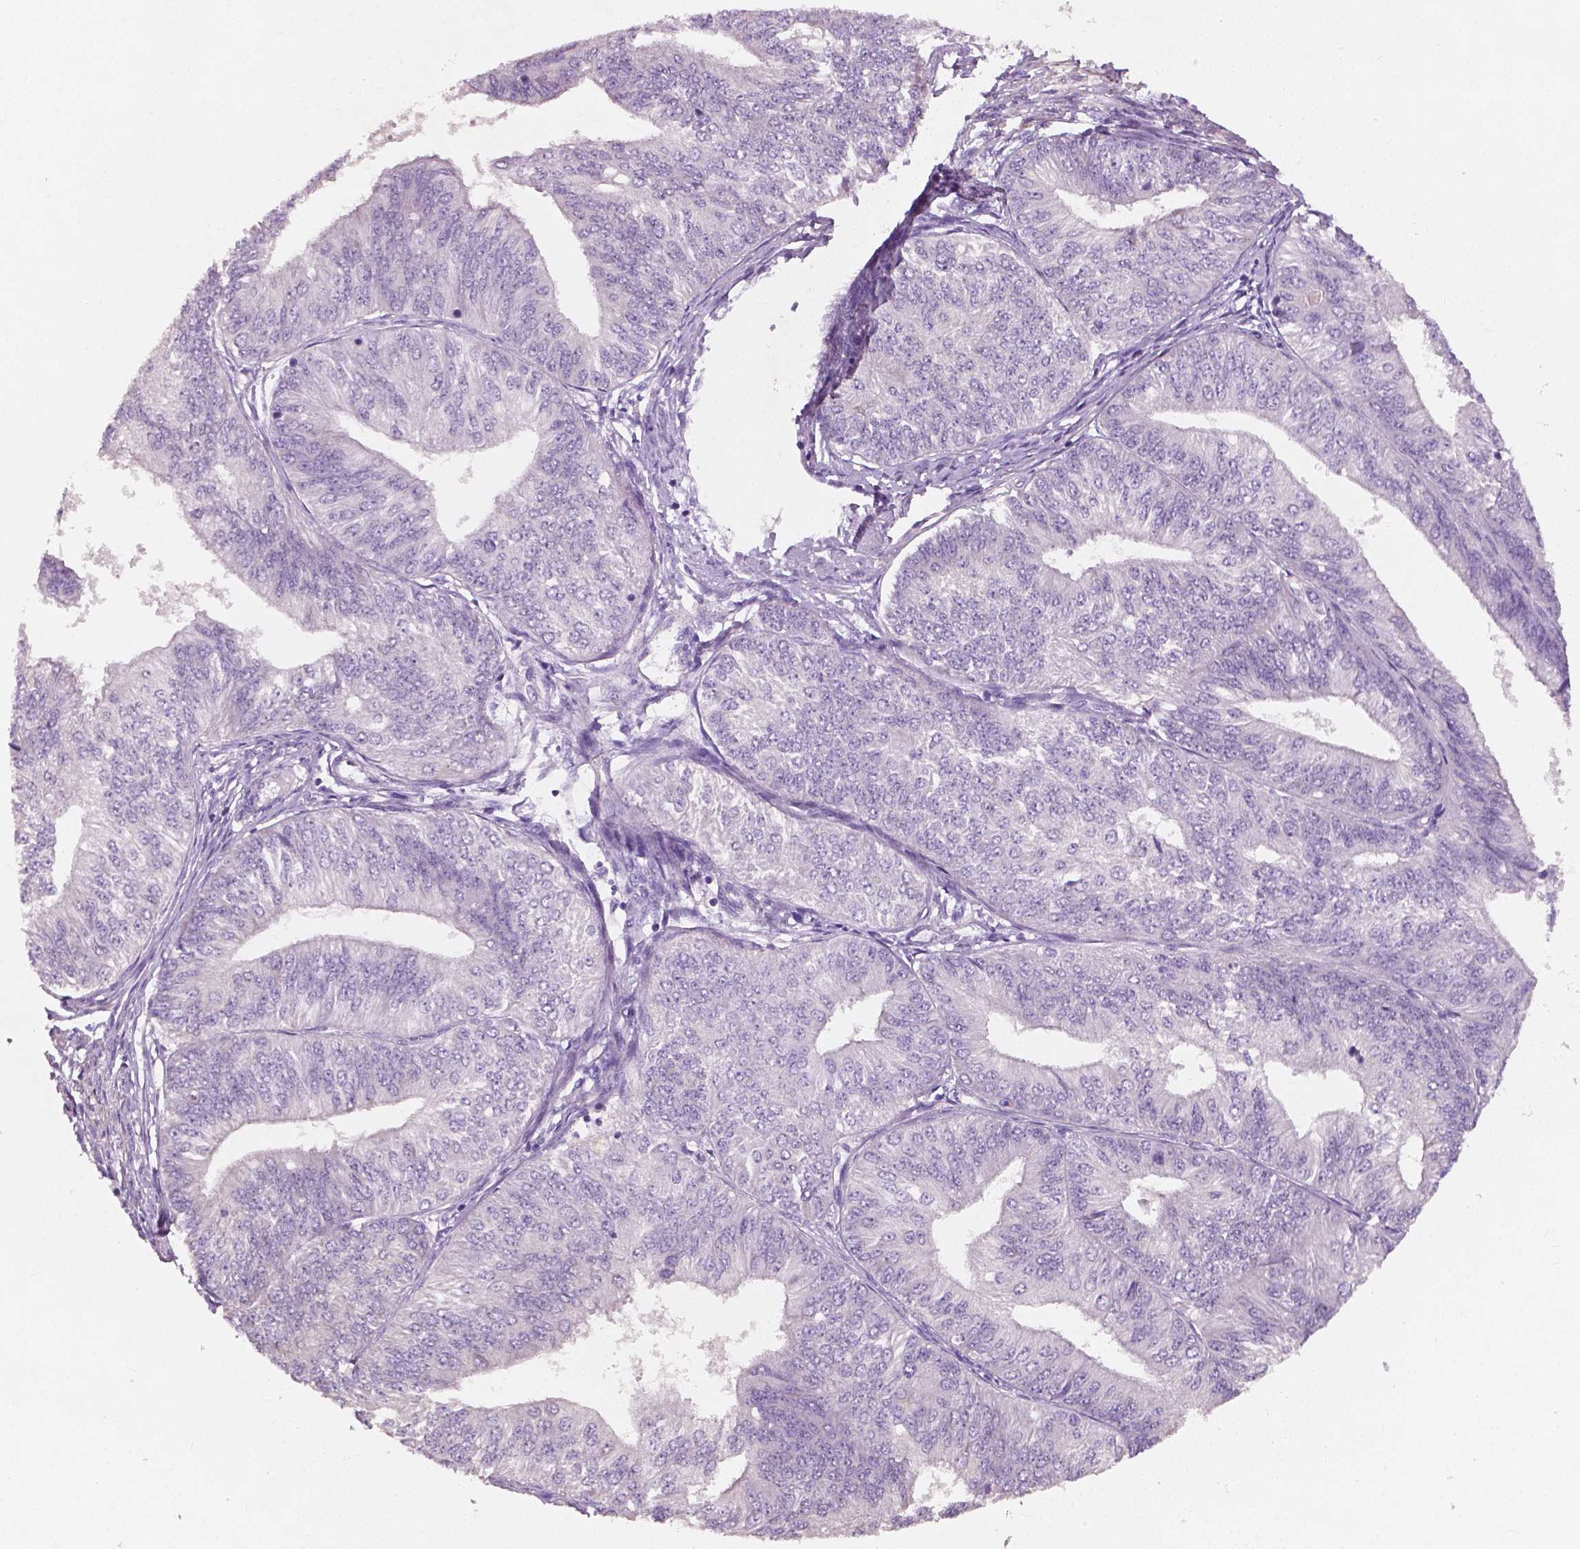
{"staining": {"intensity": "negative", "quantity": "none", "location": "none"}, "tissue": "endometrial cancer", "cell_type": "Tumor cells", "image_type": "cancer", "snomed": [{"axis": "morphology", "description": "Adenocarcinoma, NOS"}, {"axis": "topography", "description": "Endometrium"}], "caption": "Tumor cells are negative for protein expression in human adenocarcinoma (endometrial).", "gene": "LSM14B", "patient": {"sex": "female", "age": 58}}